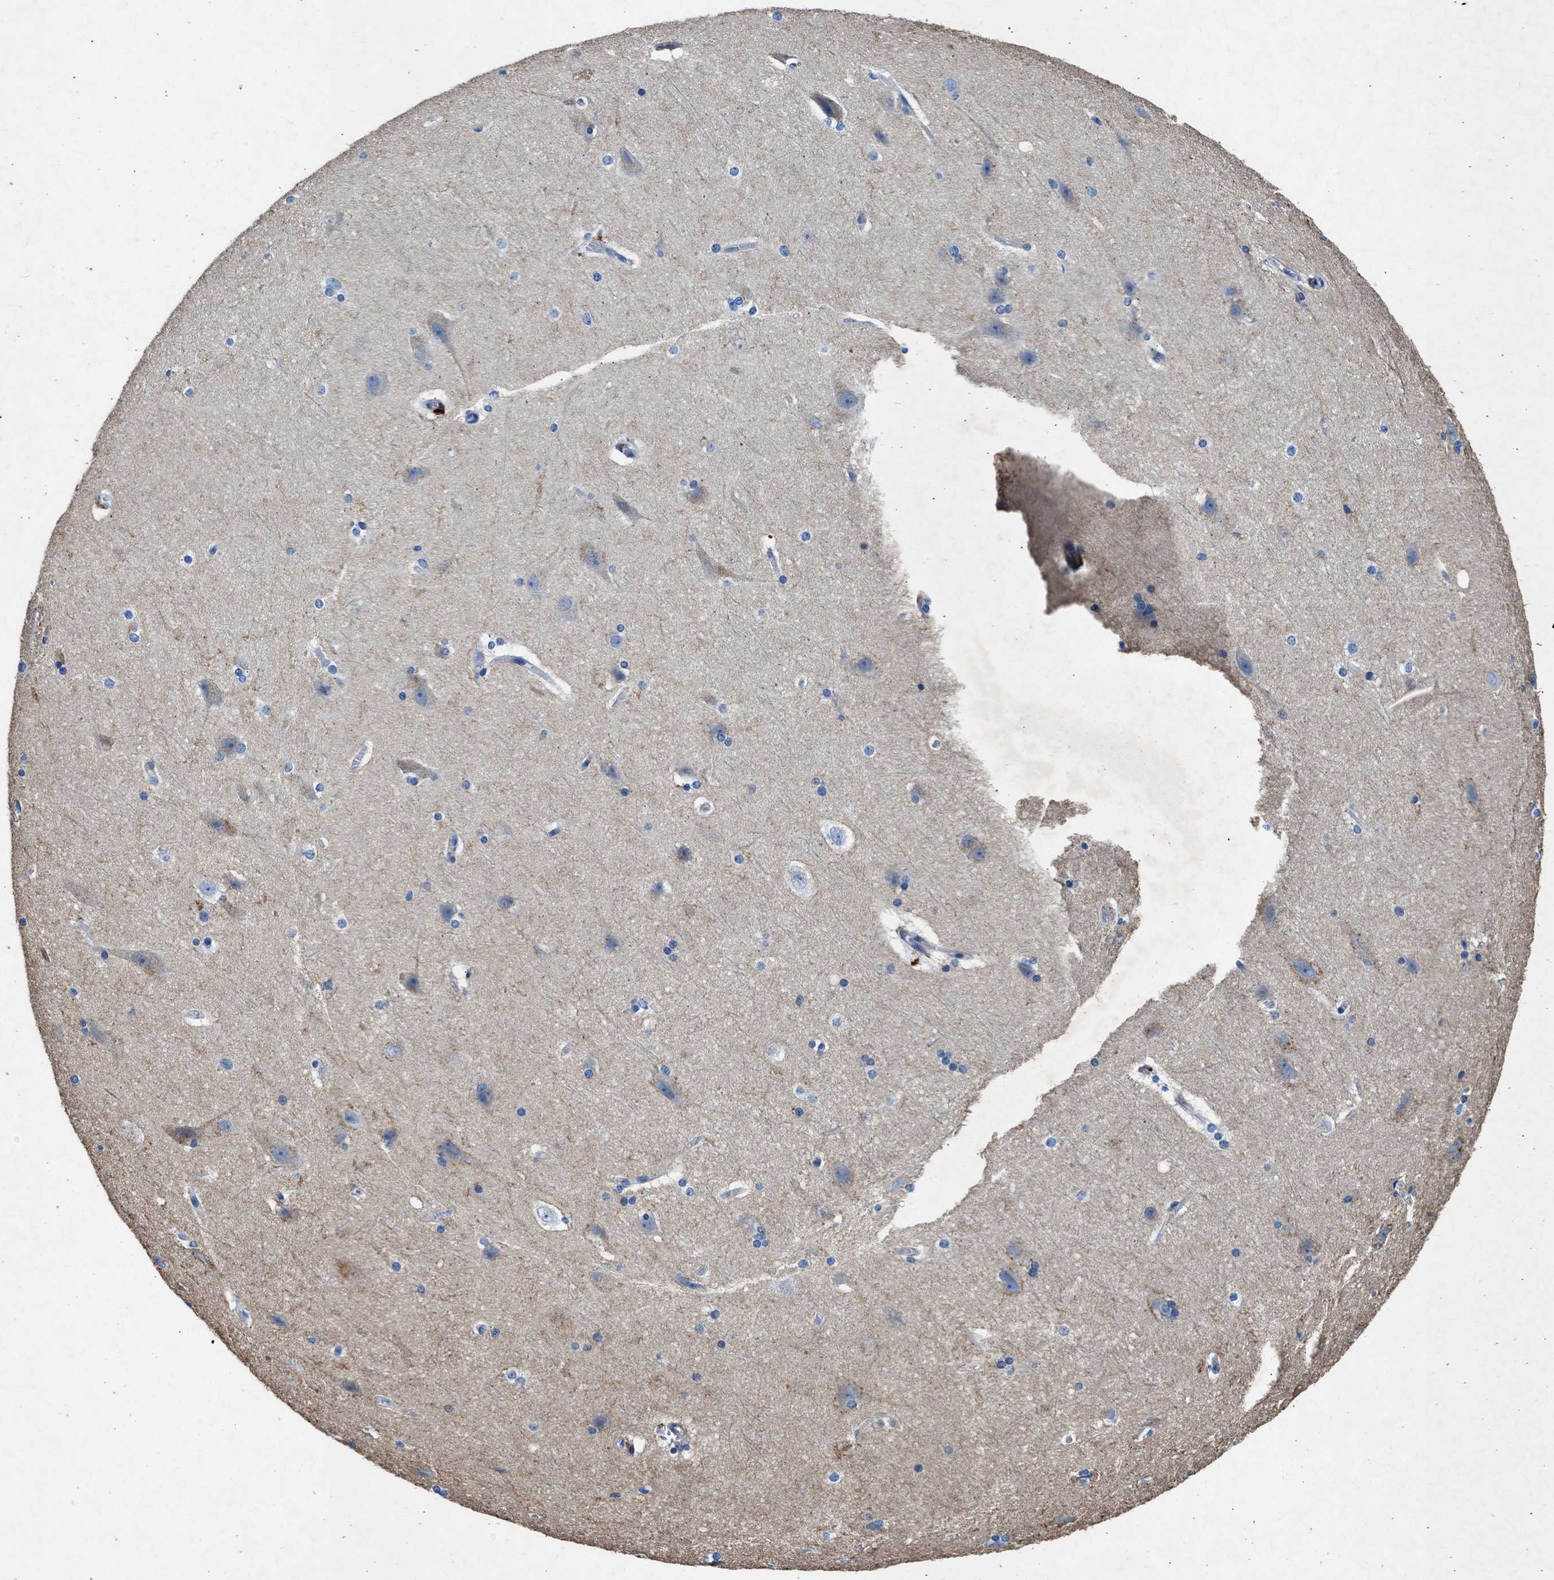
{"staining": {"intensity": "negative", "quantity": "none", "location": "none"}, "tissue": "cerebral cortex", "cell_type": "Endothelial cells", "image_type": "normal", "snomed": [{"axis": "morphology", "description": "Normal tissue, NOS"}, {"axis": "topography", "description": "Cerebral cortex"}, {"axis": "topography", "description": "Hippocampus"}], "caption": "DAB immunohistochemical staining of normal human cerebral cortex shows no significant staining in endothelial cells. (DAB (3,3'-diaminobenzidine) immunohistochemistry (IHC), high magnification).", "gene": "KCNQ4", "patient": {"sex": "female", "age": 19}}